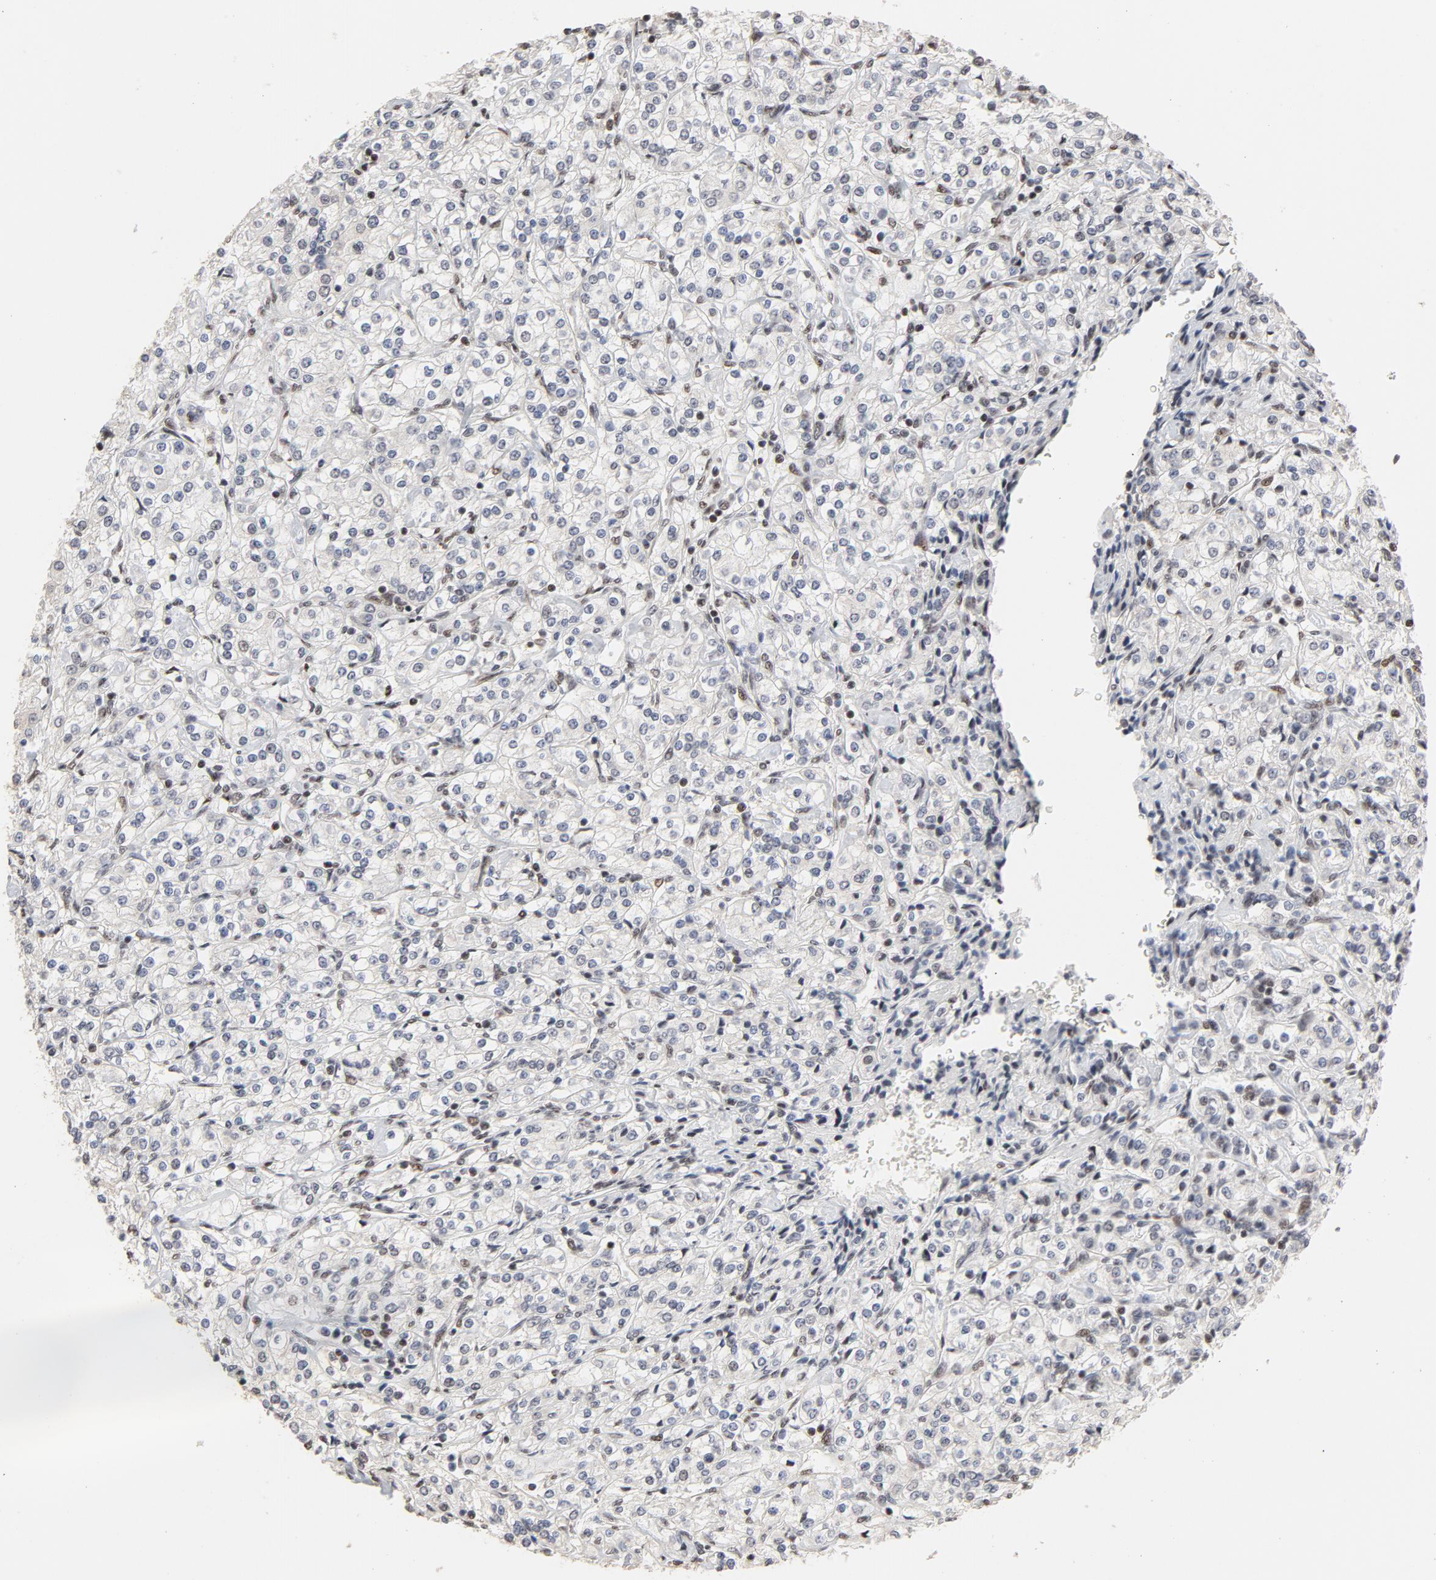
{"staining": {"intensity": "moderate", "quantity": "<25%", "location": "nuclear"}, "tissue": "renal cancer", "cell_type": "Tumor cells", "image_type": "cancer", "snomed": [{"axis": "morphology", "description": "Adenocarcinoma, NOS"}, {"axis": "topography", "description": "Kidney"}], "caption": "DAB (3,3'-diaminobenzidine) immunohistochemical staining of human renal cancer (adenocarcinoma) displays moderate nuclear protein expression in approximately <25% of tumor cells. (IHC, brightfield microscopy, high magnification).", "gene": "TP53RK", "patient": {"sex": "male", "age": 77}}